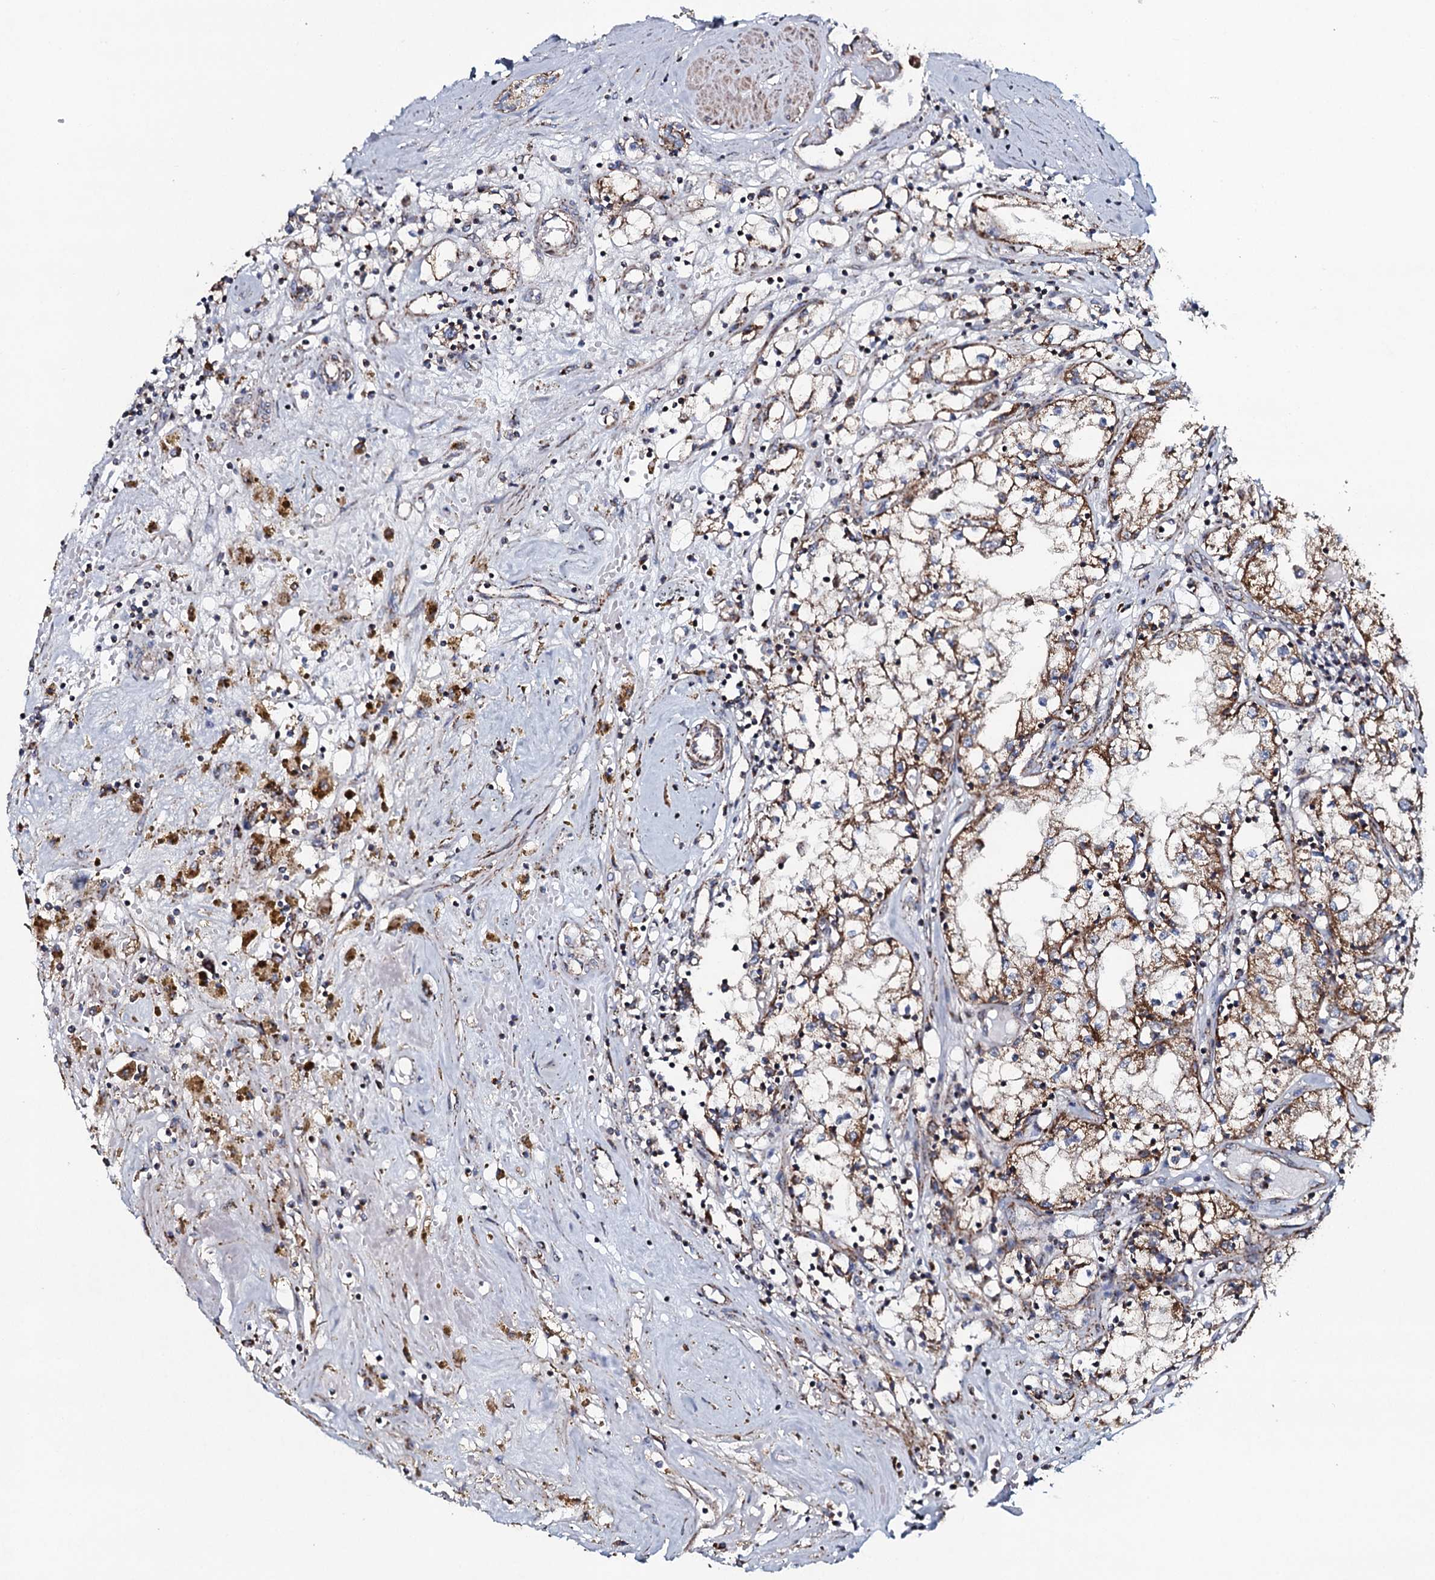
{"staining": {"intensity": "moderate", "quantity": ">75%", "location": "cytoplasmic/membranous"}, "tissue": "renal cancer", "cell_type": "Tumor cells", "image_type": "cancer", "snomed": [{"axis": "morphology", "description": "Adenocarcinoma, NOS"}, {"axis": "topography", "description": "Kidney"}], "caption": "The photomicrograph displays a brown stain indicating the presence of a protein in the cytoplasmic/membranous of tumor cells in adenocarcinoma (renal). (Stains: DAB in brown, nuclei in blue, Microscopy: brightfield microscopy at high magnification).", "gene": "EVC2", "patient": {"sex": "male", "age": 56}}